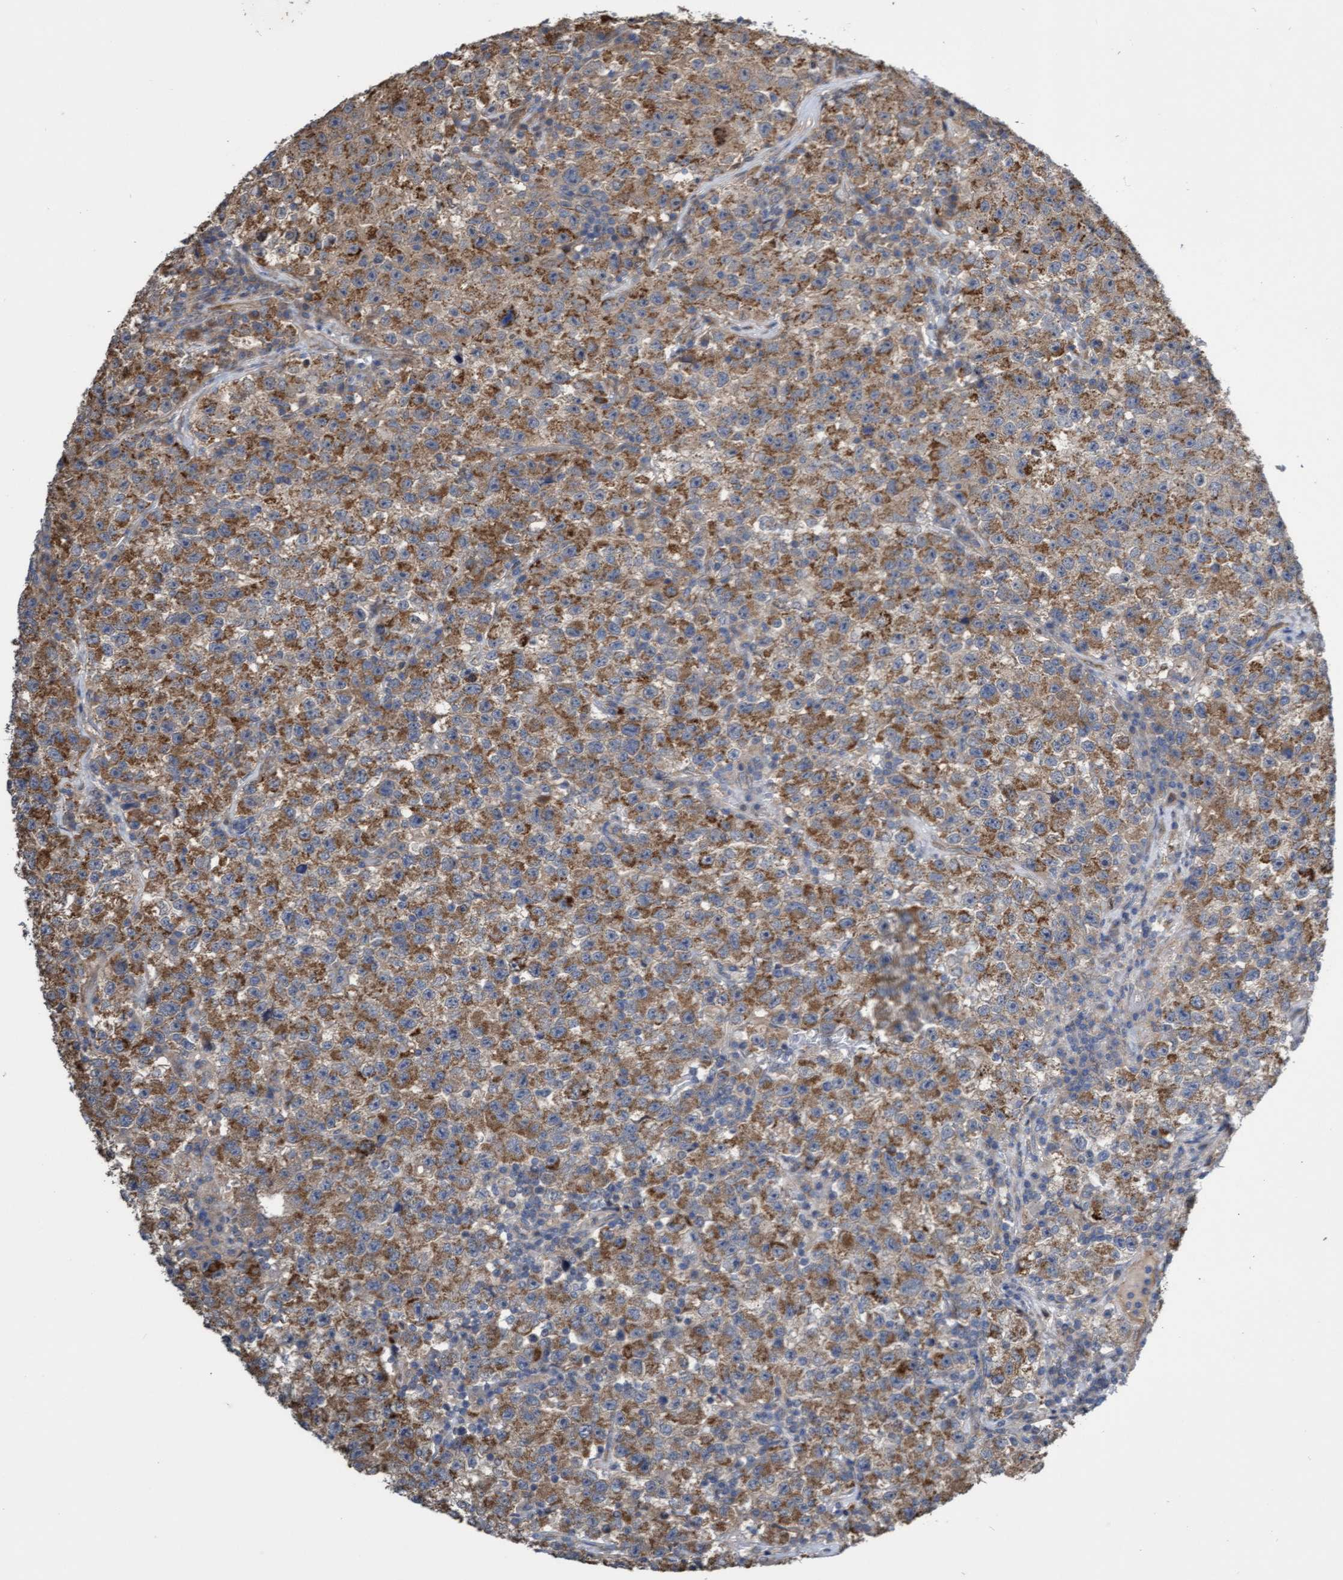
{"staining": {"intensity": "moderate", "quantity": ">75%", "location": "cytoplasmic/membranous"}, "tissue": "testis cancer", "cell_type": "Tumor cells", "image_type": "cancer", "snomed": [{"axis": "morphology", "description": "Seminoma, NOS"}, {"axis": "topography", "description": "Testis"}], "caption": "Tumor cells show moderate cytoplasmic/membranous staining in approximately >75% of cells in testis seminoma.", "gene": "ITFG1", "patient": {"sex": "male", "age": 22}}